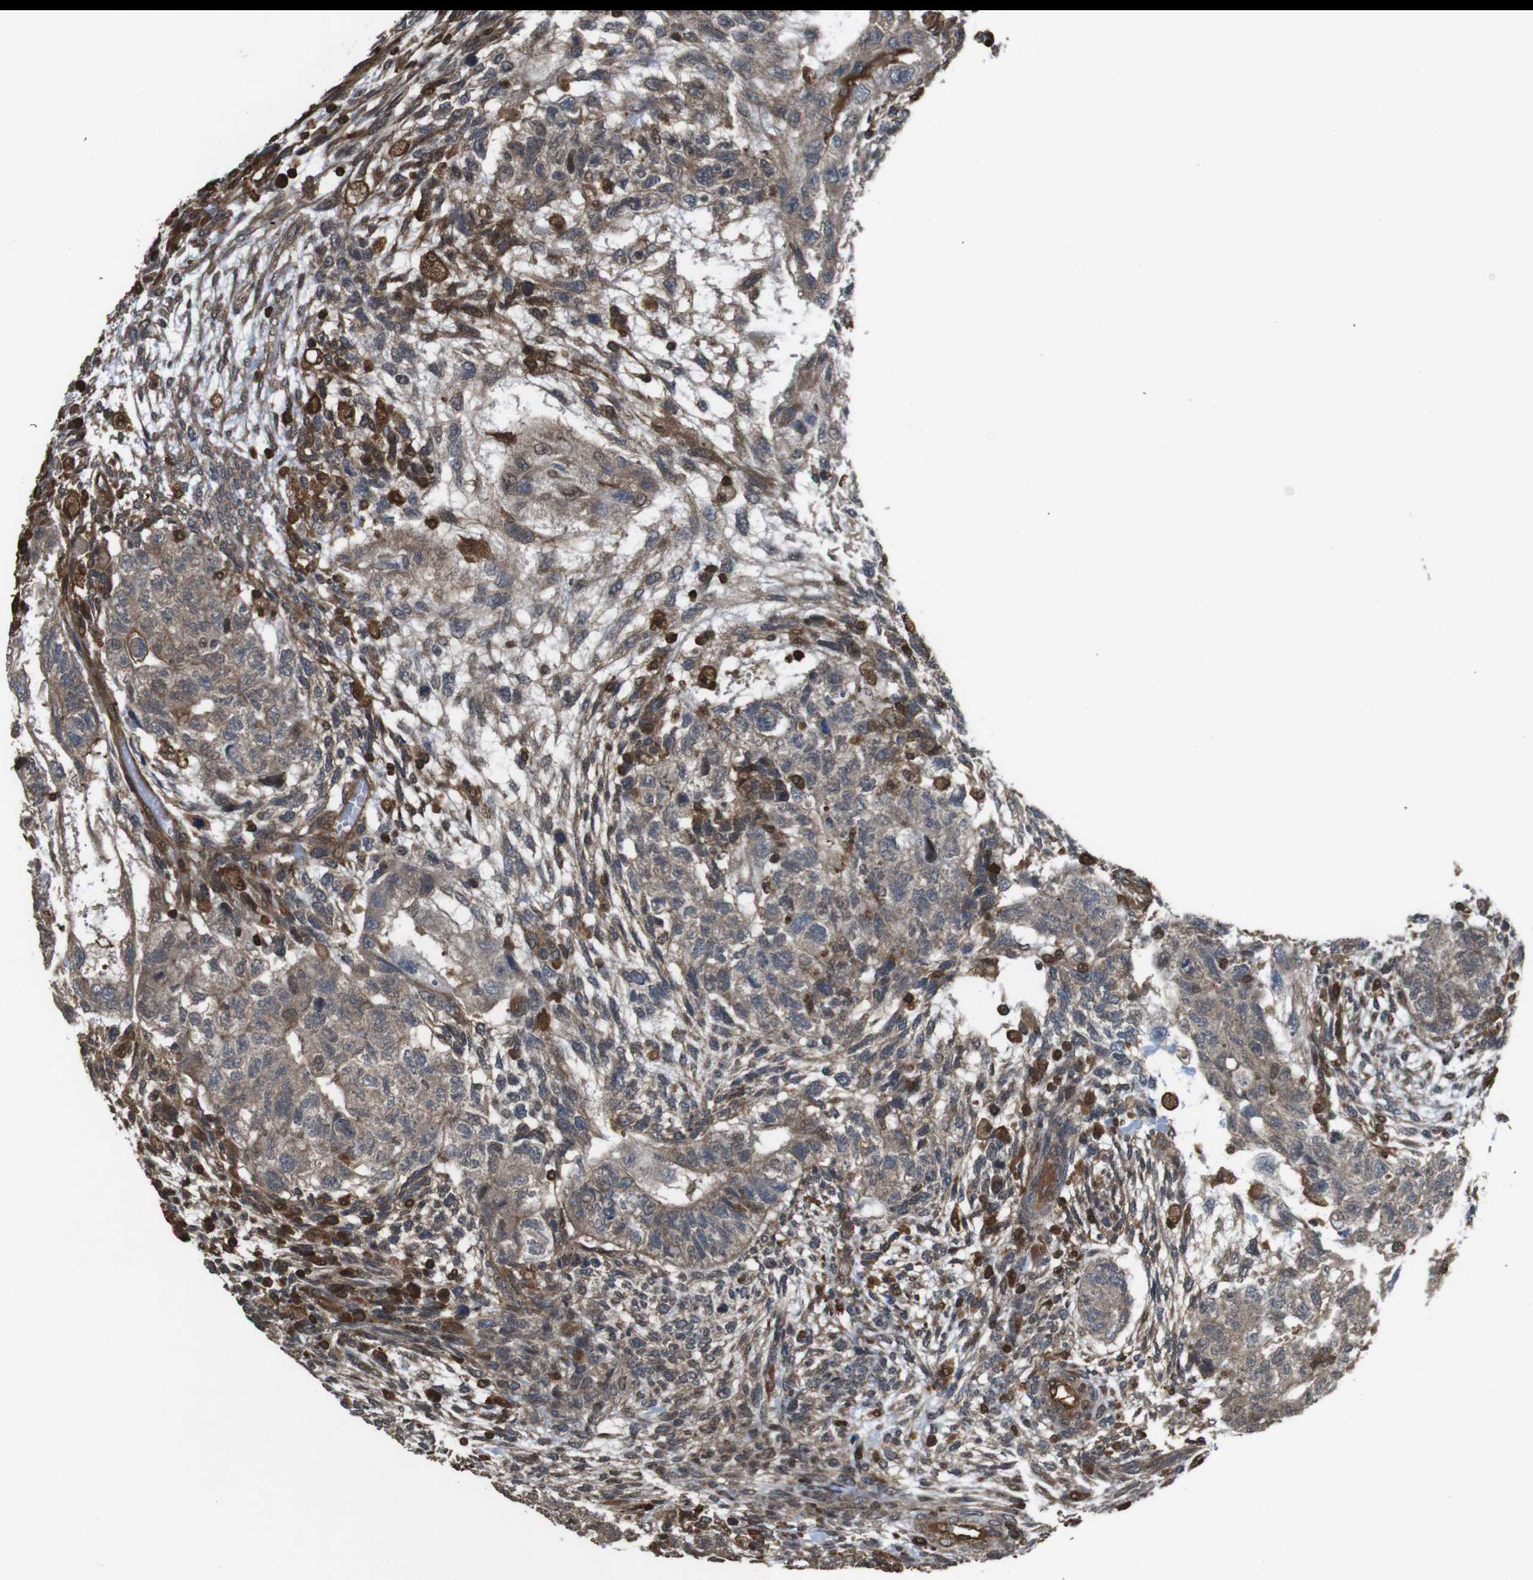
{"staining": {"intensity": "moderate", "quantity": ">75%", "location": "cytoplasmic/membranous"}, "tissue": "testis cancer", "cell_type": "Tumor cells", "image_type": "cancer", "snomed": [{"axis": "morphology", "description": "Normal tissue, NOS"}, {"axis": "morphology", "description": "Carcinoma, Embryonal, NOS"}, {"axis": "topography", "description": "Testis"}], "caption": "Protein expression analysis of human testis embryonal carcinoma reveals moderate cytoplasmic/membranous staining in approximately >75% of tumor cells. The staining is performed using DAB (3,3'-diaminobenzidine) brown chromogen to label protein expression. The nuclei are counter-stained blue using hematoxylin.", "gene": "ARHGDIA", "patient": {"sex": "male", "age": 36}}